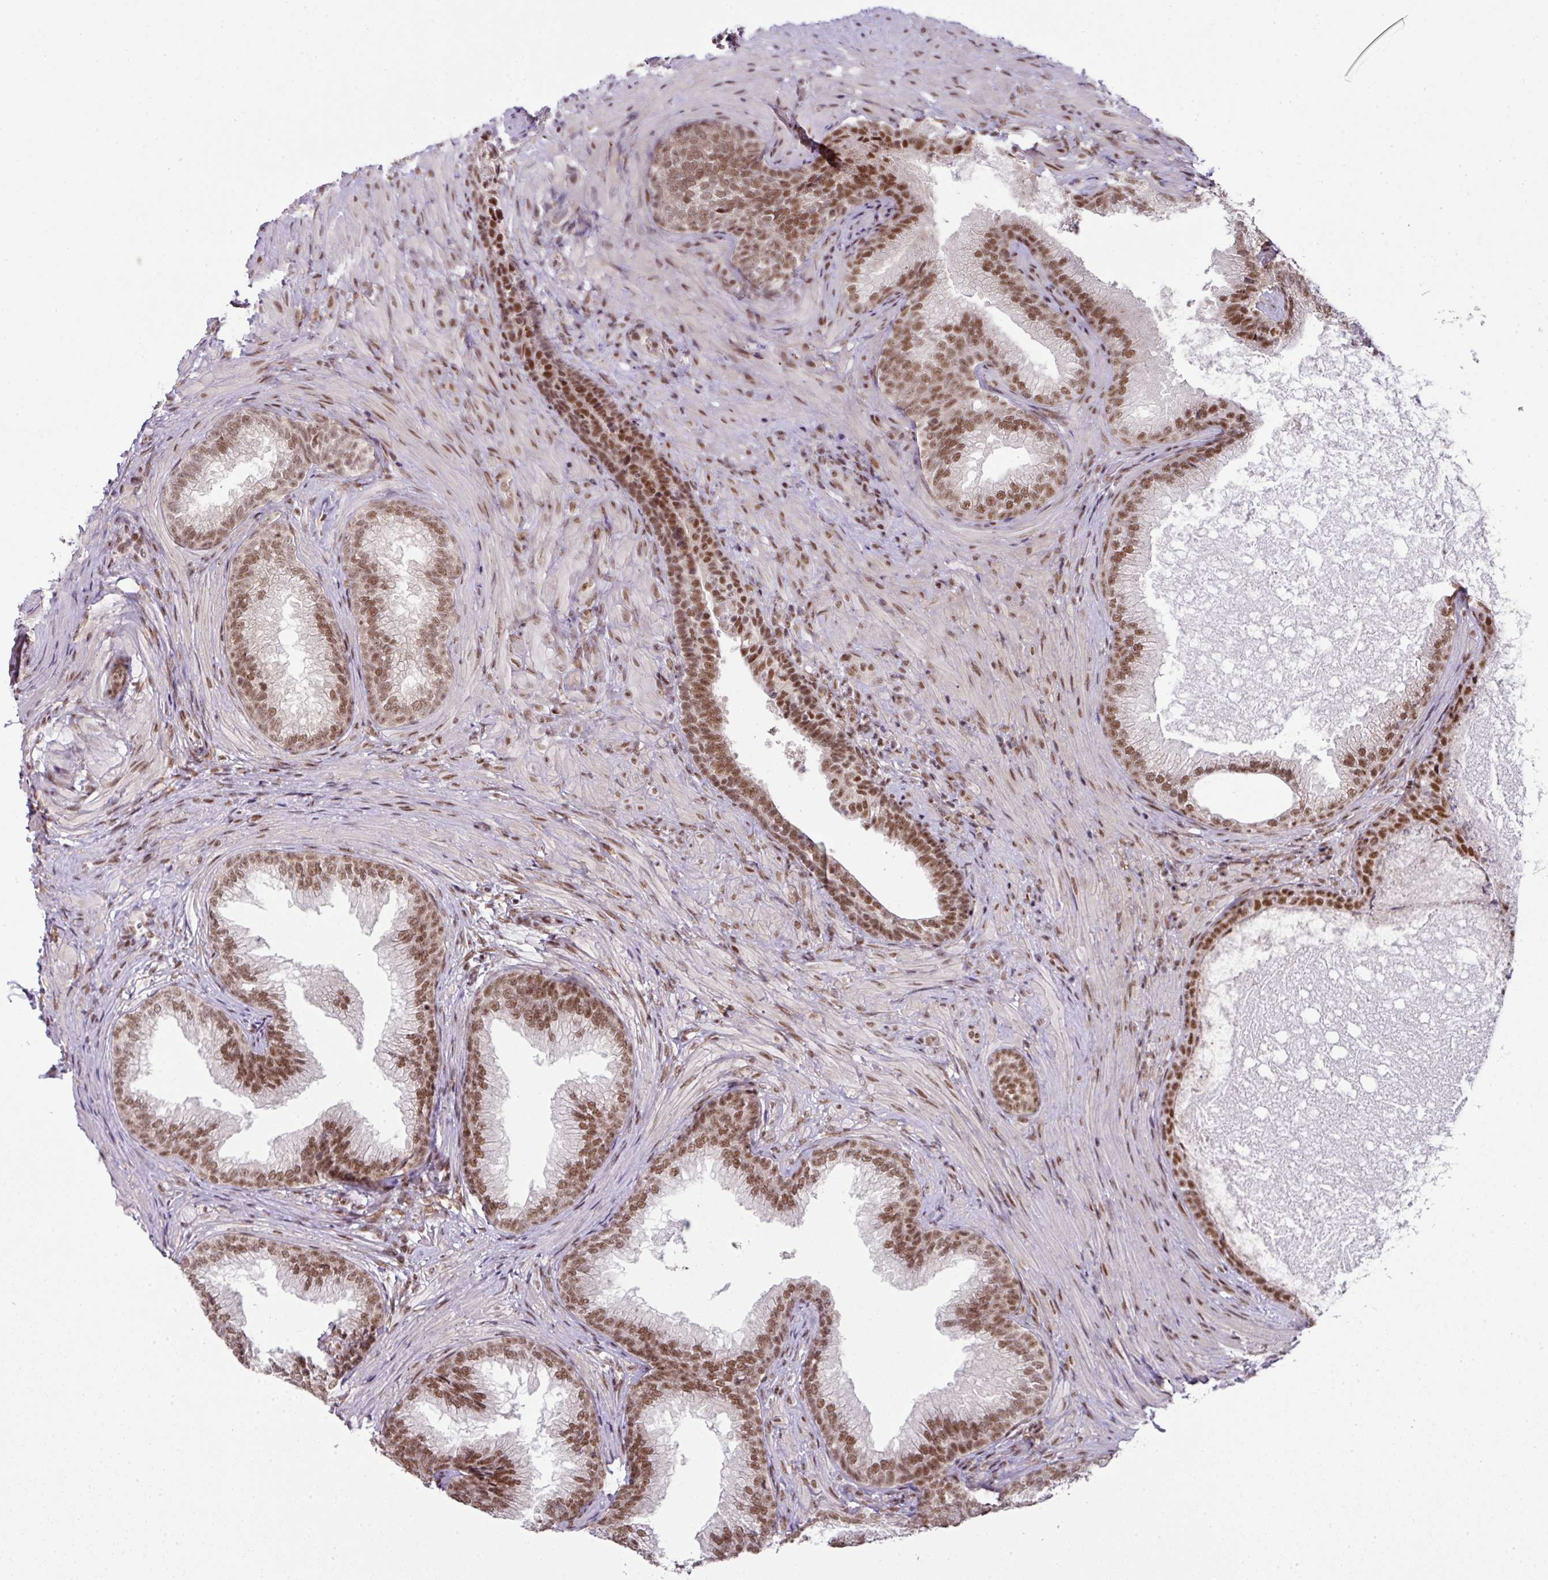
{"staining": {"intensity": "moderate", "quantity": ">75%", "location": "nuclear"}, "tissue": "prostate", "cell_type": "Glandular cells", "image_type": "normal", "snomed": [{"axis": "morphology", "description": "Normal tissue, NOS"}, {"axis": "topography", "description": "Prostate"}], "caption": "The photomicrograph reveals immunohistochemical staining of normal prostate. There is moderate nuclear expression is present in about >75% of glandular cells.", "gene": "NFYA", "patient": {"sex": "male", "age": 76}}